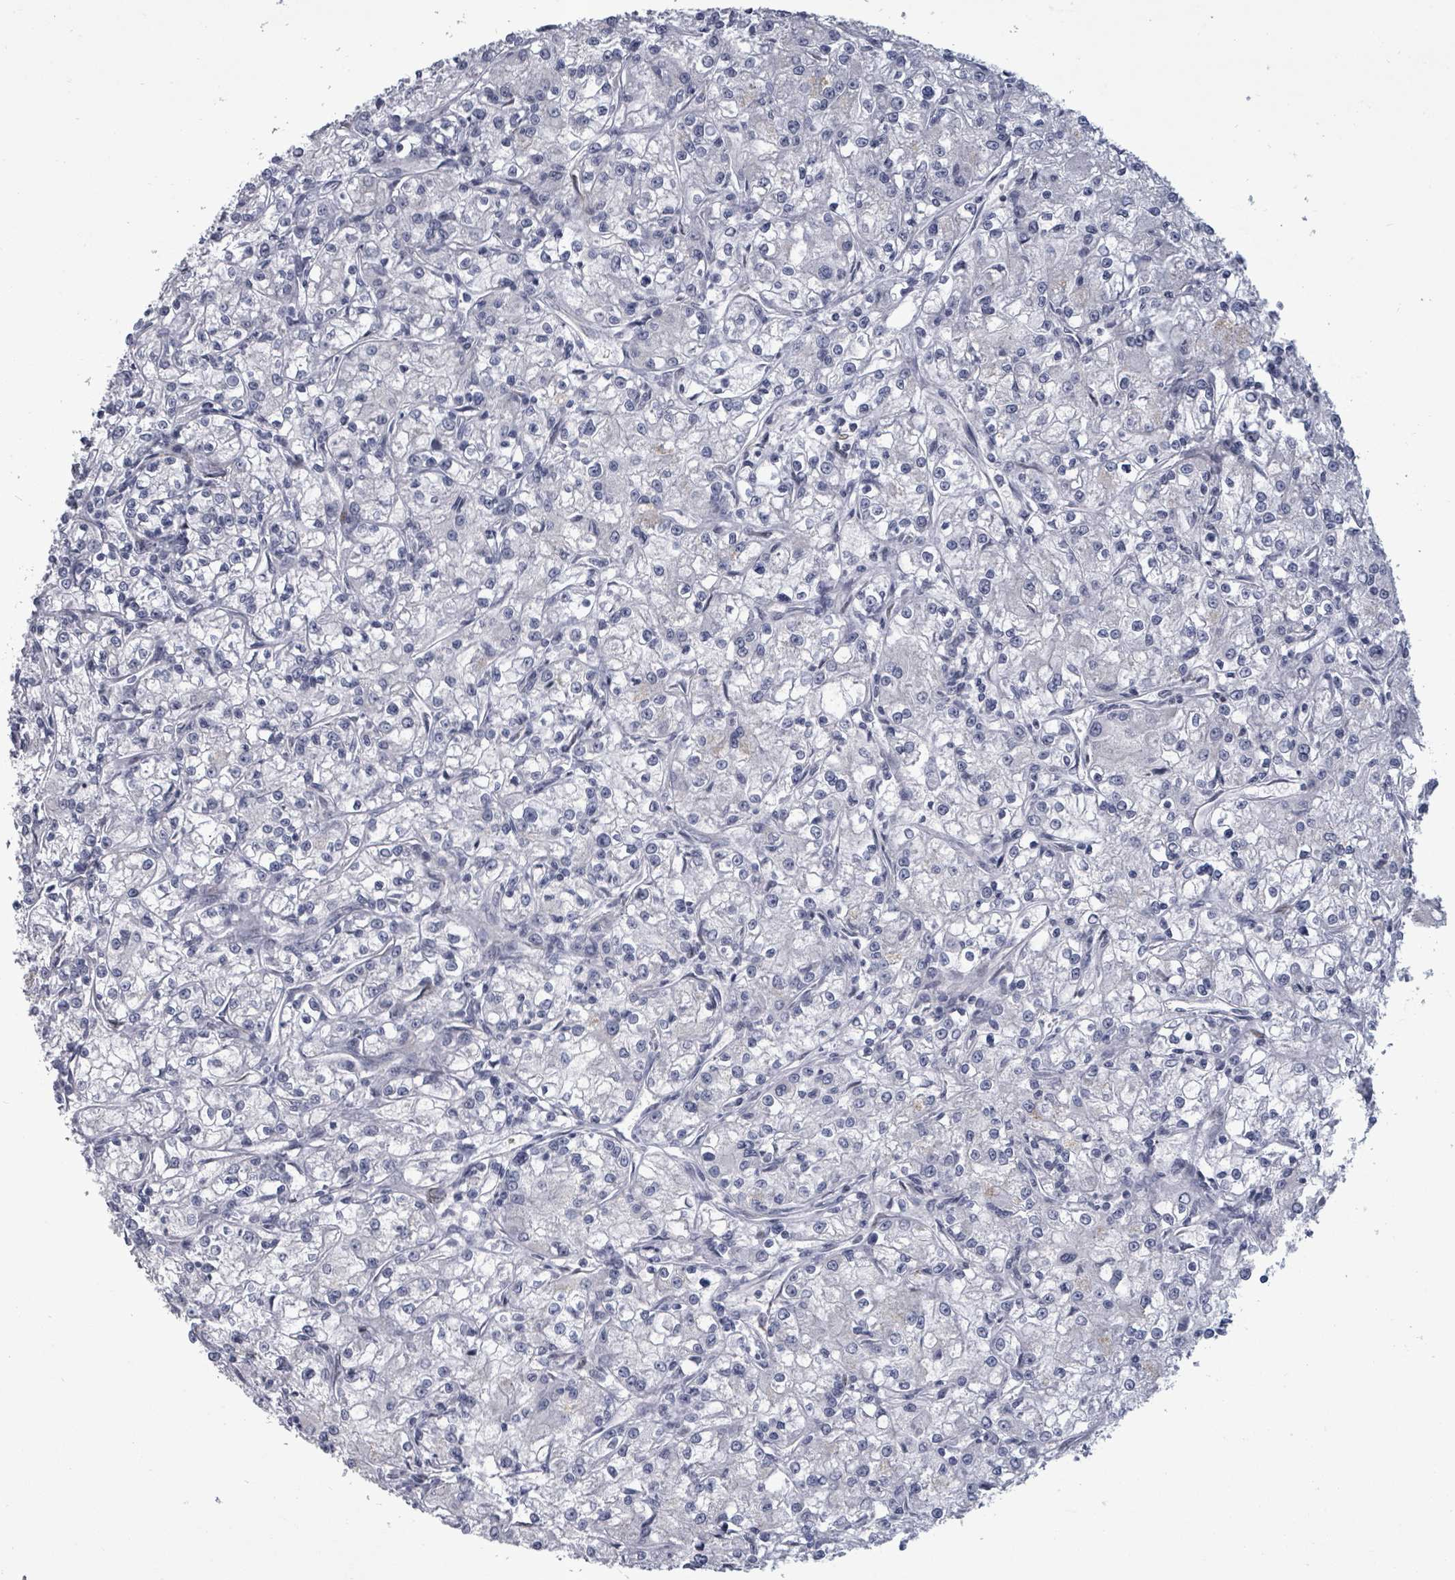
{"staining": {"intensity": "negative", "quantity": "none", "location": "none"}, "tissue": "renal cancer", "cell_type": "Tumor cells", "image_type": "cancer", "snomed": [{"axis": "morphology", "description": "Adenocarcinoma, NOS"}, {"axis": "topography", "description": "Kidney"}], "caption": "The photomicrograph exhibits no significant staining in tumor cells of renal cancer (adenocarcinoma).", "gene": "PTPN20", "patient": {"sex": "female", "age": 59}}